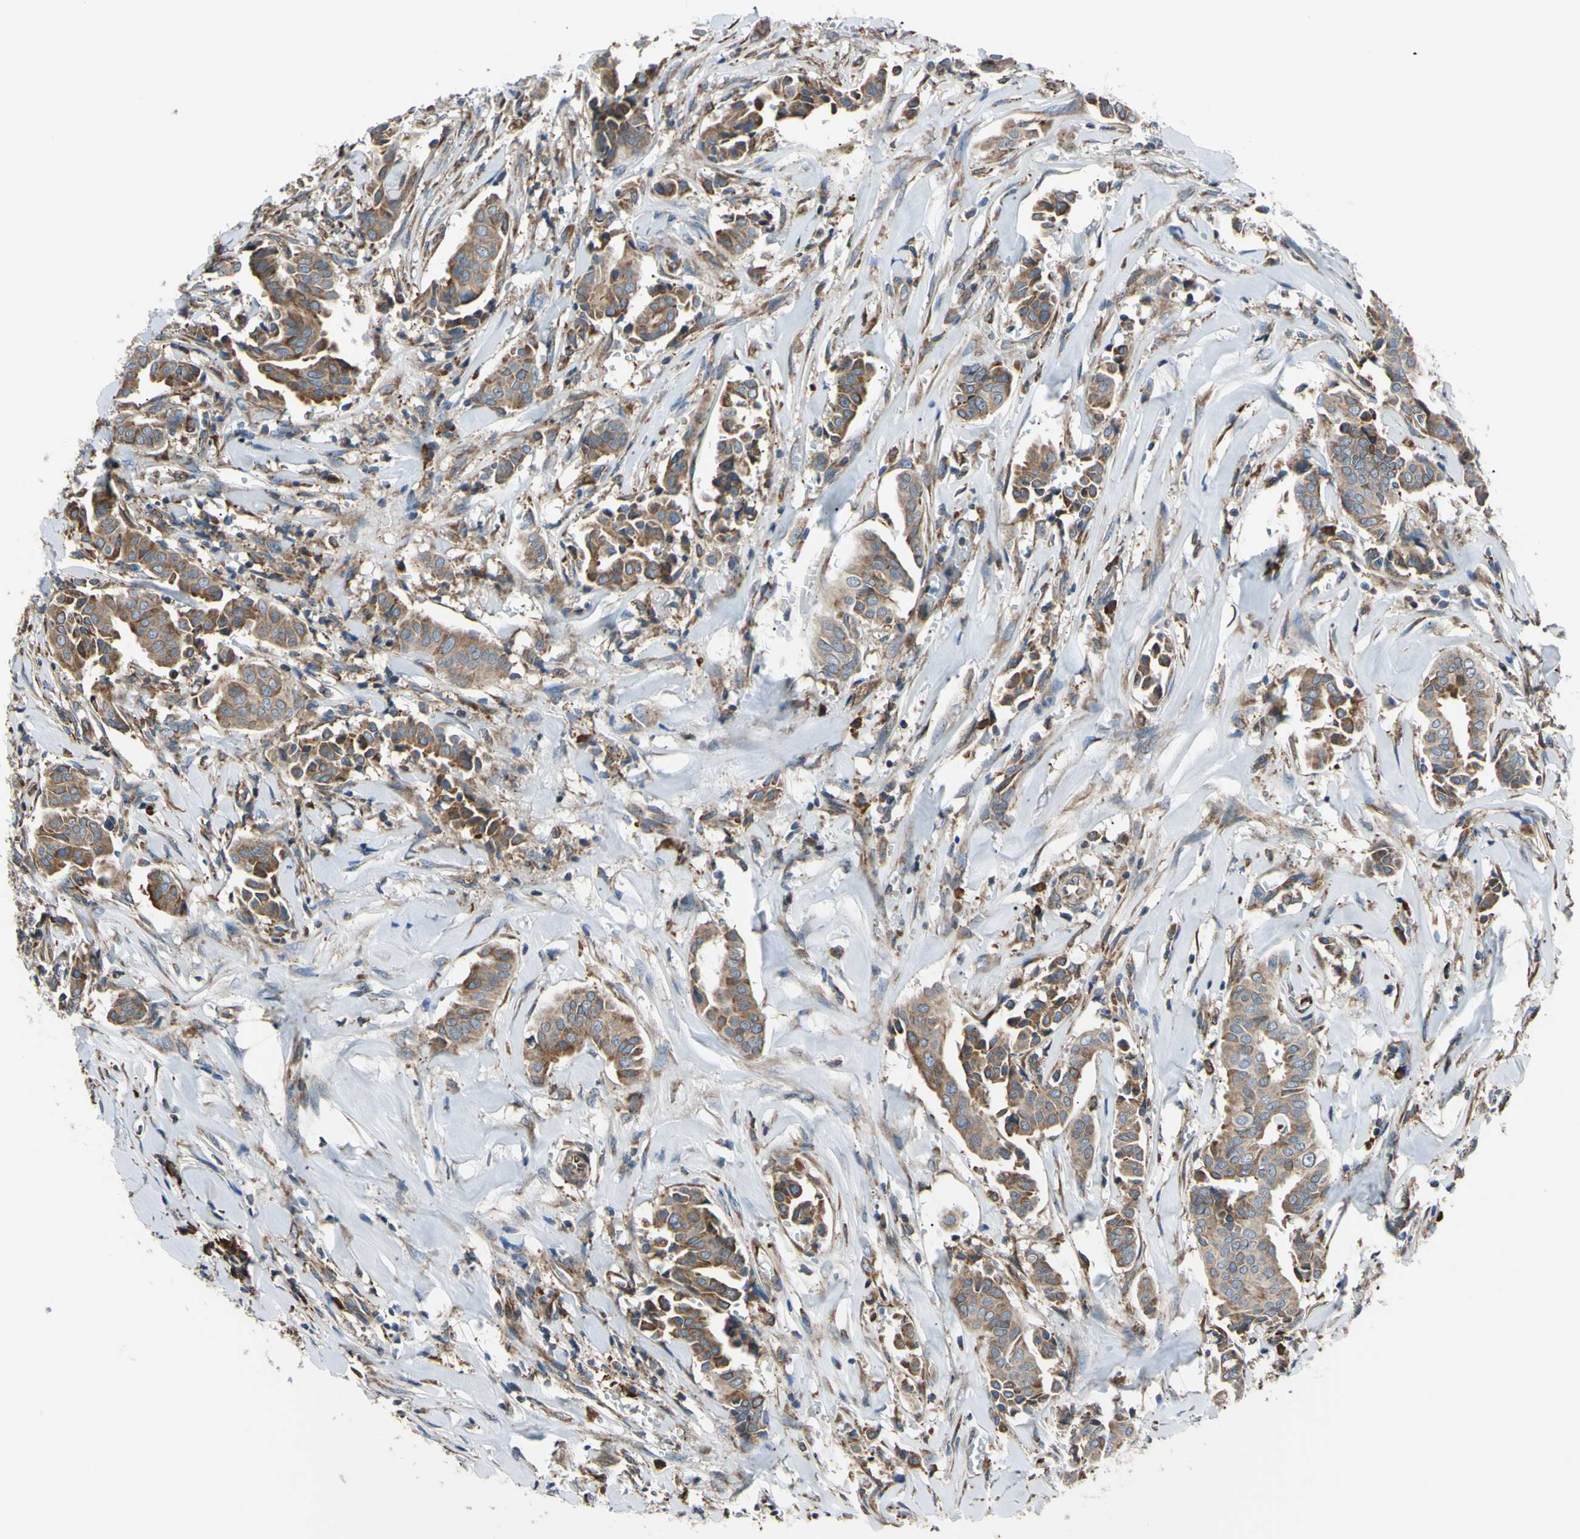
{"staining": {"intensity": "moderate", "quantity": ">75%", "location": "cytoplasmic/membranous"}, "tissue": "head and neck cancer", "cell_type": "Tumor cells", "image_type": "cancer", "snomed": [{"axis": "morphology", "description": "Adenocarcinoma, NOS"}, {"axis": "topography", "description": "Salivary gland"}, {"axis": "topography", "description": "Head-Neck"}], "caption": "There is medium levels of moderate cytoplasmic/membranous staining in tumor cells of head and neck cancer, as demonstrated by immunohistochemical staining (brown color).", "gene": "BMF", "patient": {"sex": "female", "age": 59}}